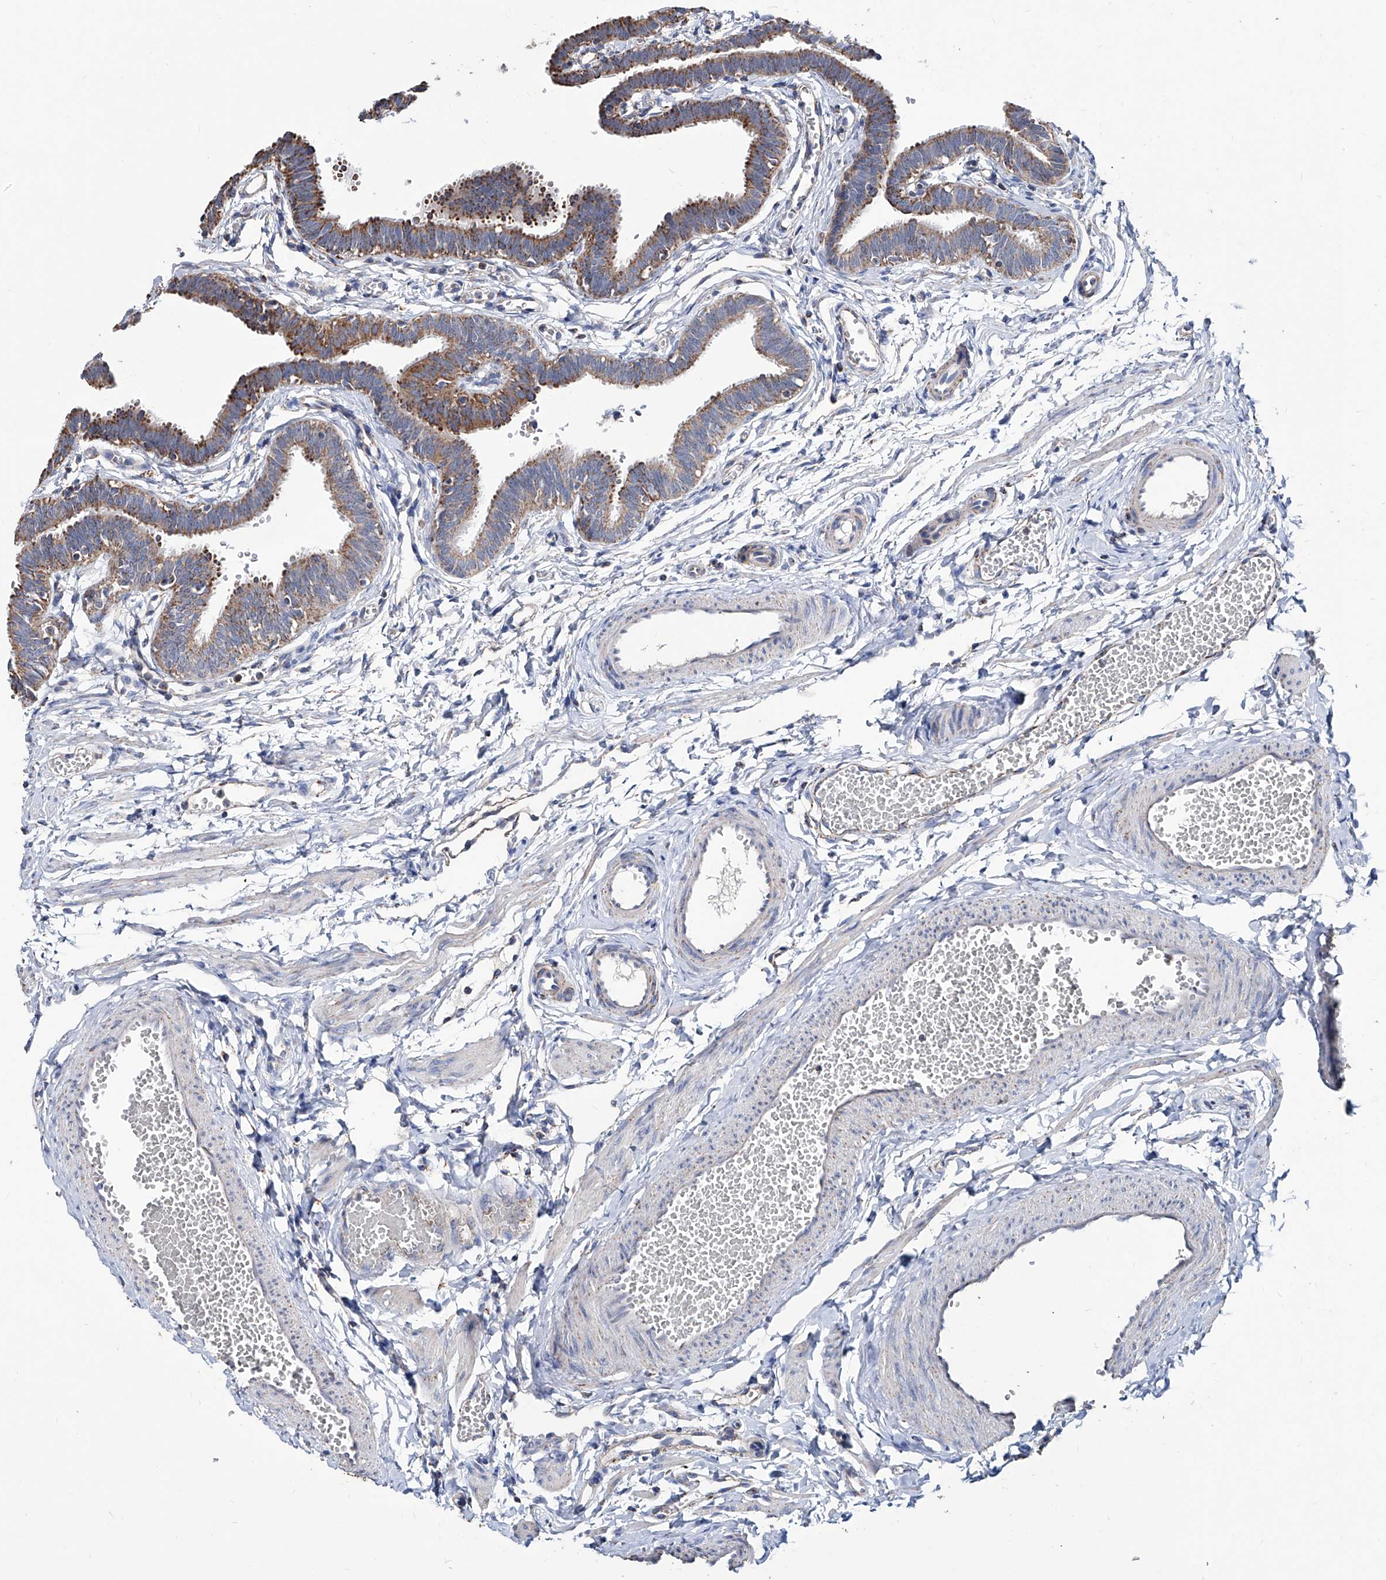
{"staining": {"intensity": "moderate", "quantity": ">75%", "location": "cytoplasmic/membranous"}, "tissue": "fallopian tube", "cell_type": "Glandular cells", "image_type": "normal", "snomed": [{"axis": "morphology", "description": "Normal tissue, NOS"}, {"axis": "topography", "description": "Fallopian tube"}, {"axis": "topography", "description": "Ovary"}], "caption": "Protein staining of normal fallopian tube demonstrates moderate cytoplasmic/membranous positivity in about >75% of glandular cells. (DAB = brown stain, brightfield microscopy at high magnification).", "gene": "NHS", "patient": {"sex": "female", "age": 23}}